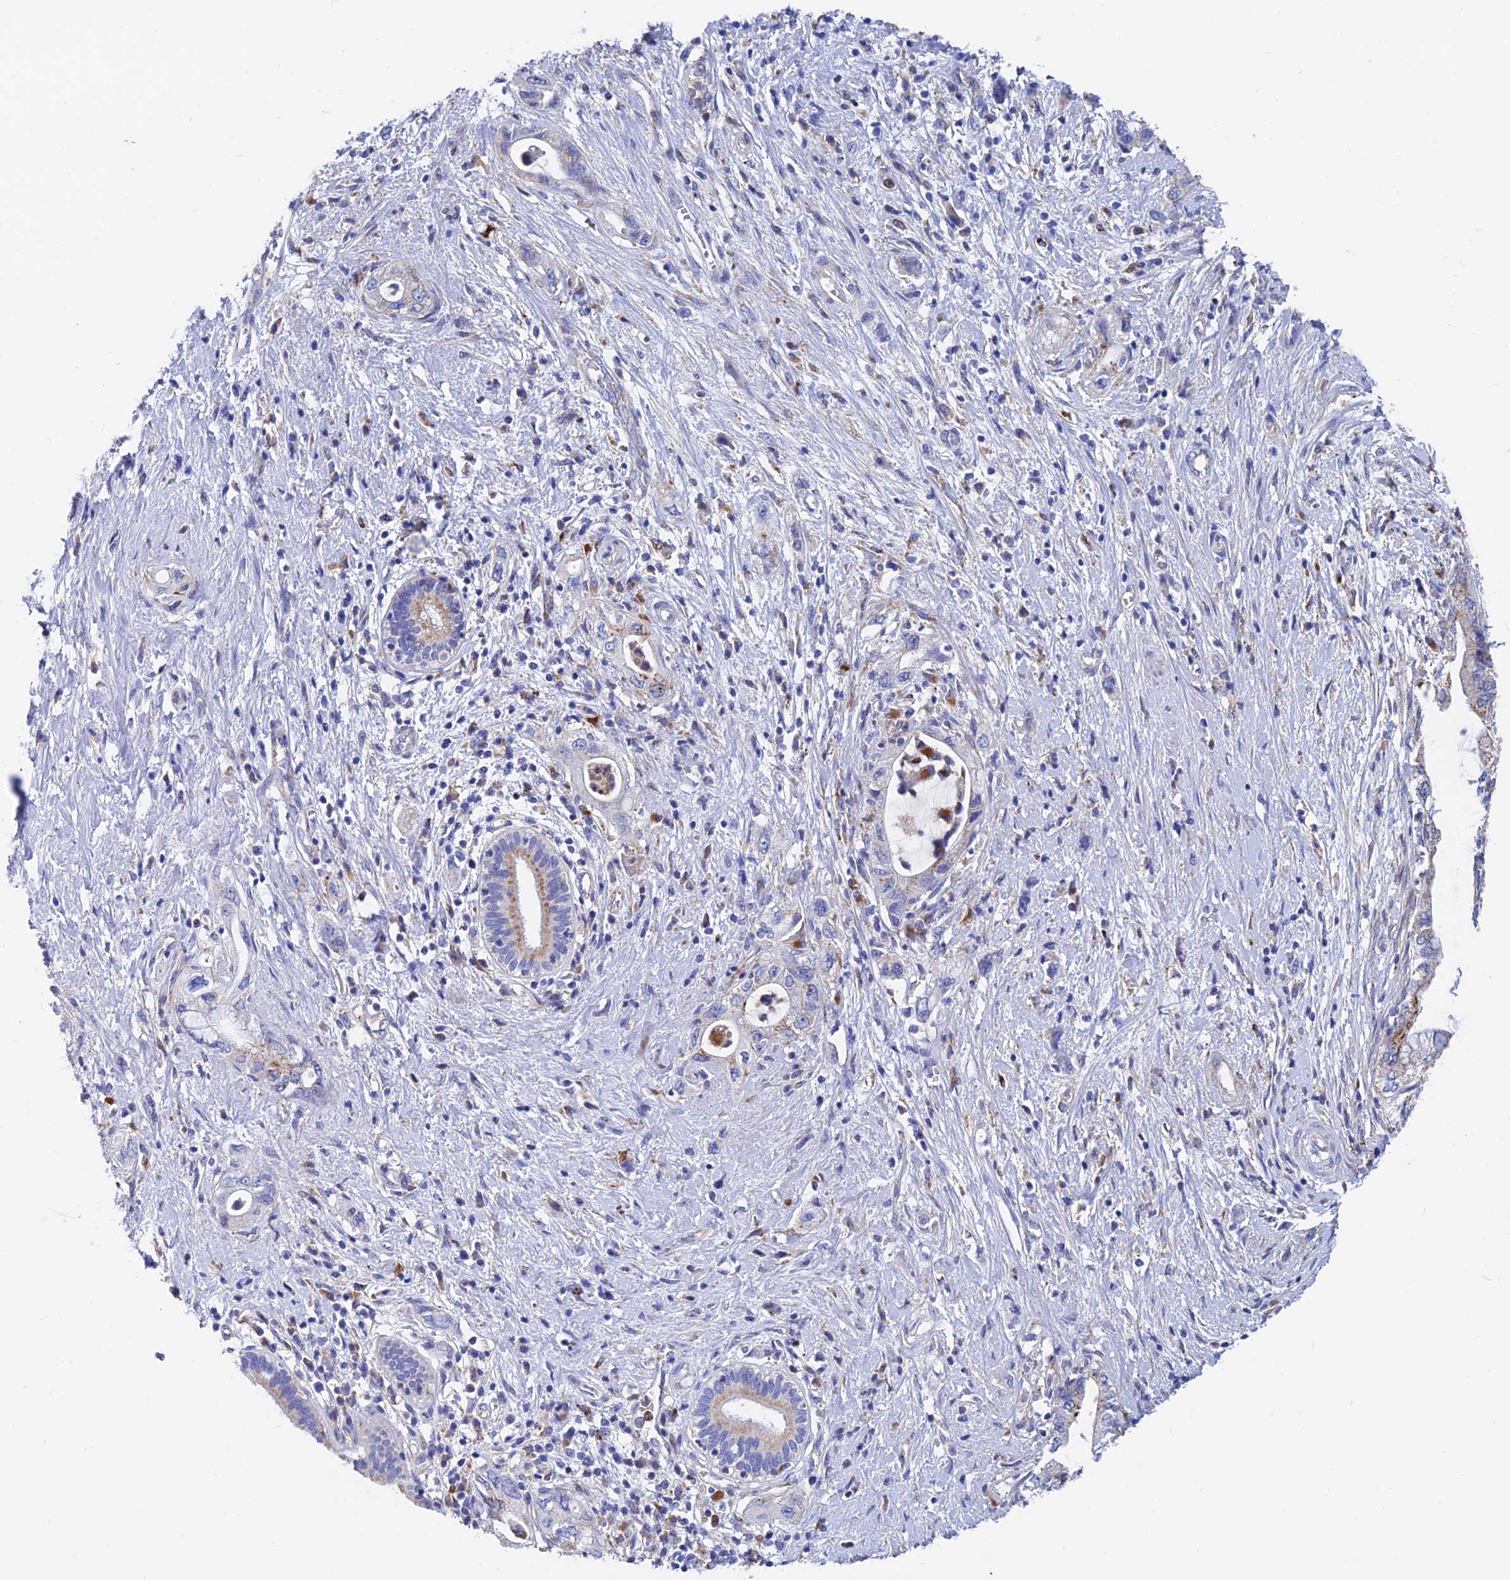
{"staining": {"intensity": "moderate", "quantity": "<25%", "location": "cytoplasmic/membranous"}, "tissue": "pancreatic cancer", "cell_type": "Tumor cells", "image_type": "cancer", "snomed": [{"axis": "morphology", "description": "Adenocarcinoma, NOS"}, {"axis": "topography", "description": "Pancreas"}], "caption": "Adenocarcinoma (pancreatic) tissue demonstrates moderate cytoplasmic/membranous staining in about <25% of tumor cells", "gene": "SPNS1", "patient": {"sex": "female", "age": 73}}